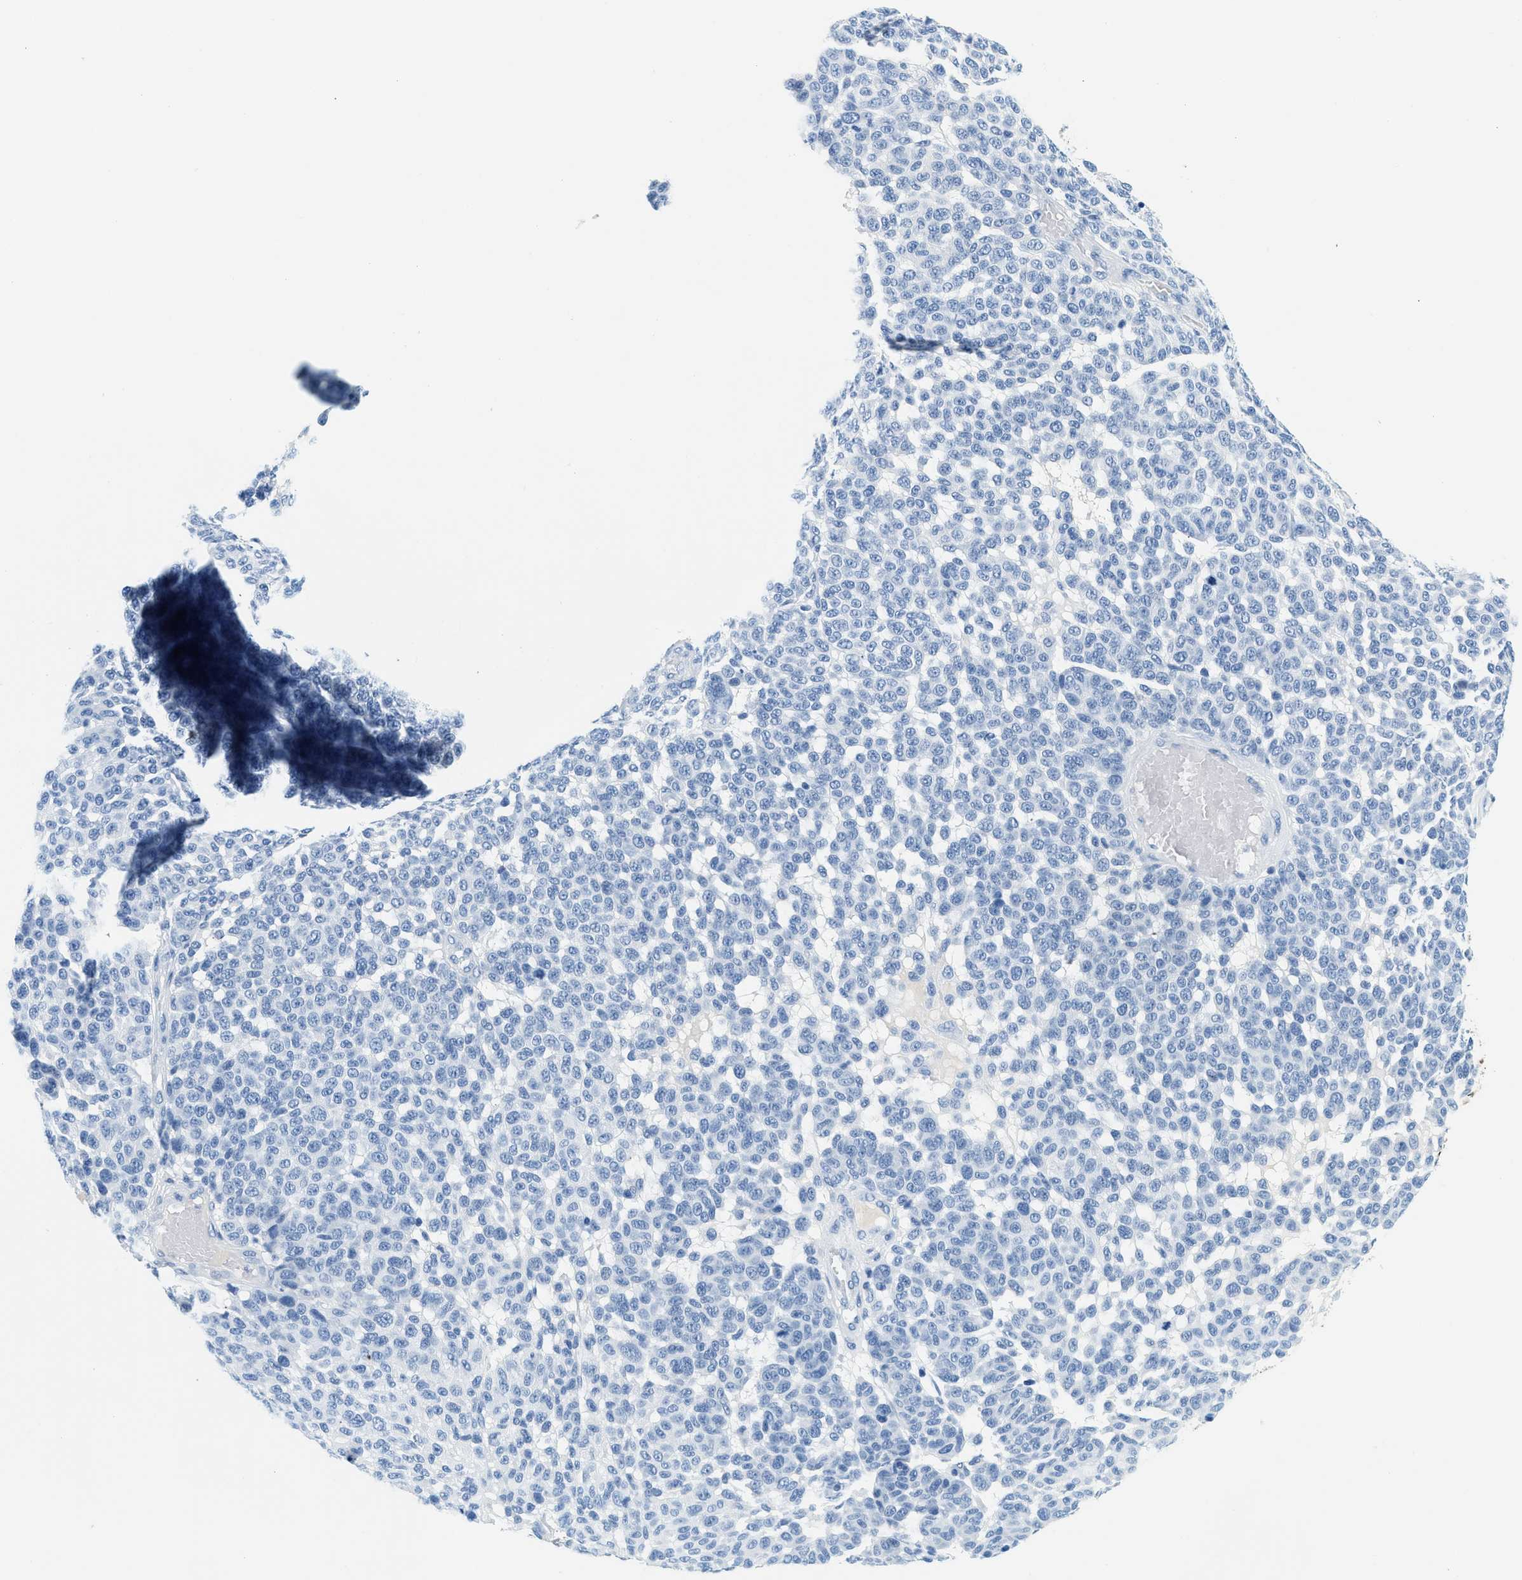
{"staining": {"intensity": "negative", "quantity": "none", "location": "none"}, "tissue": "melanoma", "cell_type": "Tumor cells", "image_type": "cancer", "snomed": [{"axis": "morphology", "description": "Malignant melanoma, NOS"}, {"axis": "topography", "description": "Skin"}], "caption": "Photomicrograph shows no protein positivity in tumor cells of malignant melanoma tissue. The staining was performed using DAB (3,3'-diaminobenzidine) to visualize the protein expression in brown, while the nuclei were stained in blue with hematoxylin (Magnification: 20x).", "gene": "STXBP2", "patient": {"sex": "male", "age": 59}}